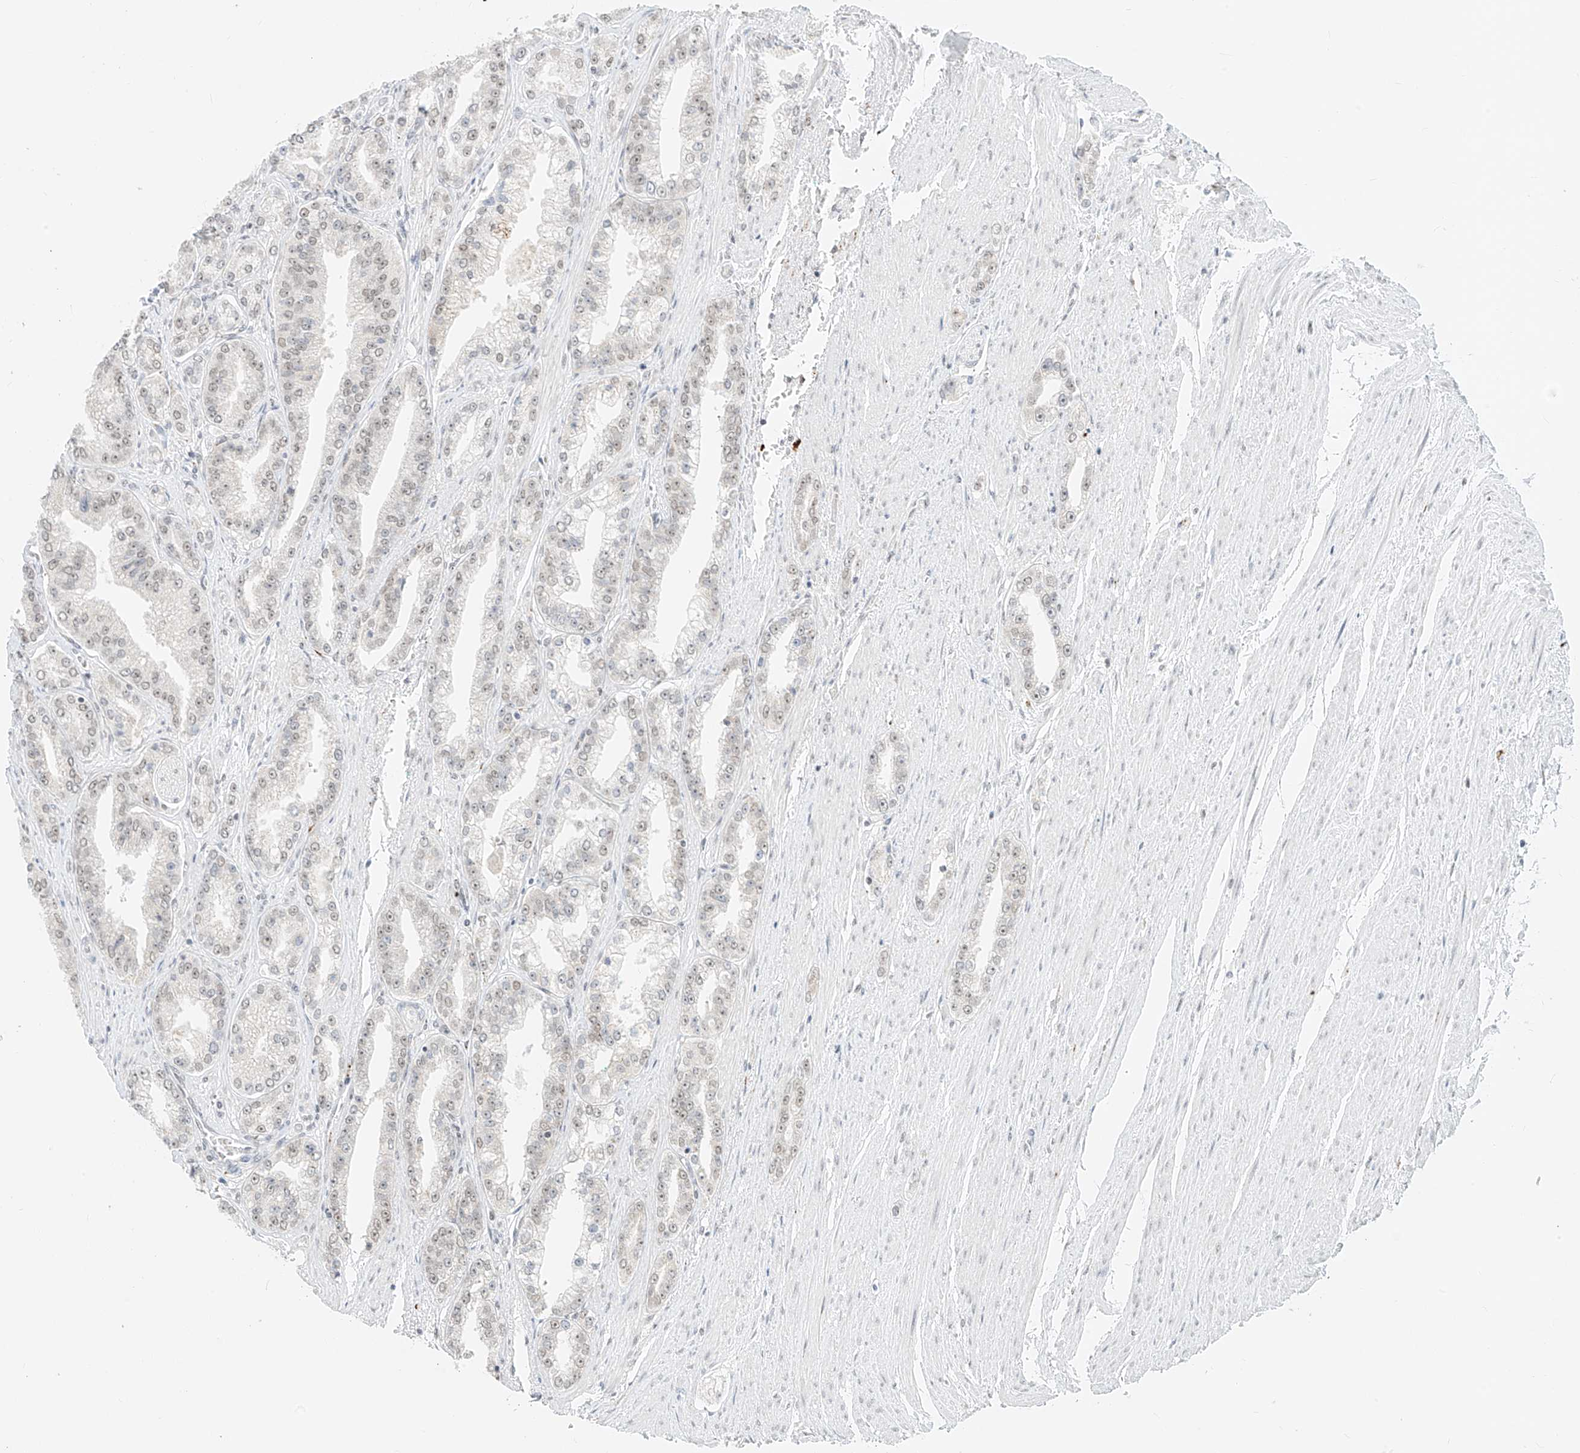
{"staining": {"intensity": "negative", "quantity": "none", "location": "none"}, "tissue": "prostate cancer", "cell_type": "Tumor cells", "image_type": "cancer", "snomed": [{"axis": "morphology", "description": "Adenocarcinoma, High grade"}, {"axis": "topography", "description": "Prostate"}], "caption": "IHC of prostate cancer exhibits no staining in tumor cells. (Immunohistochemistry, brightfield microscopy, high magnification).", "gene": "SUPT5H", "patient": {"sex": "male", "age": 71}}